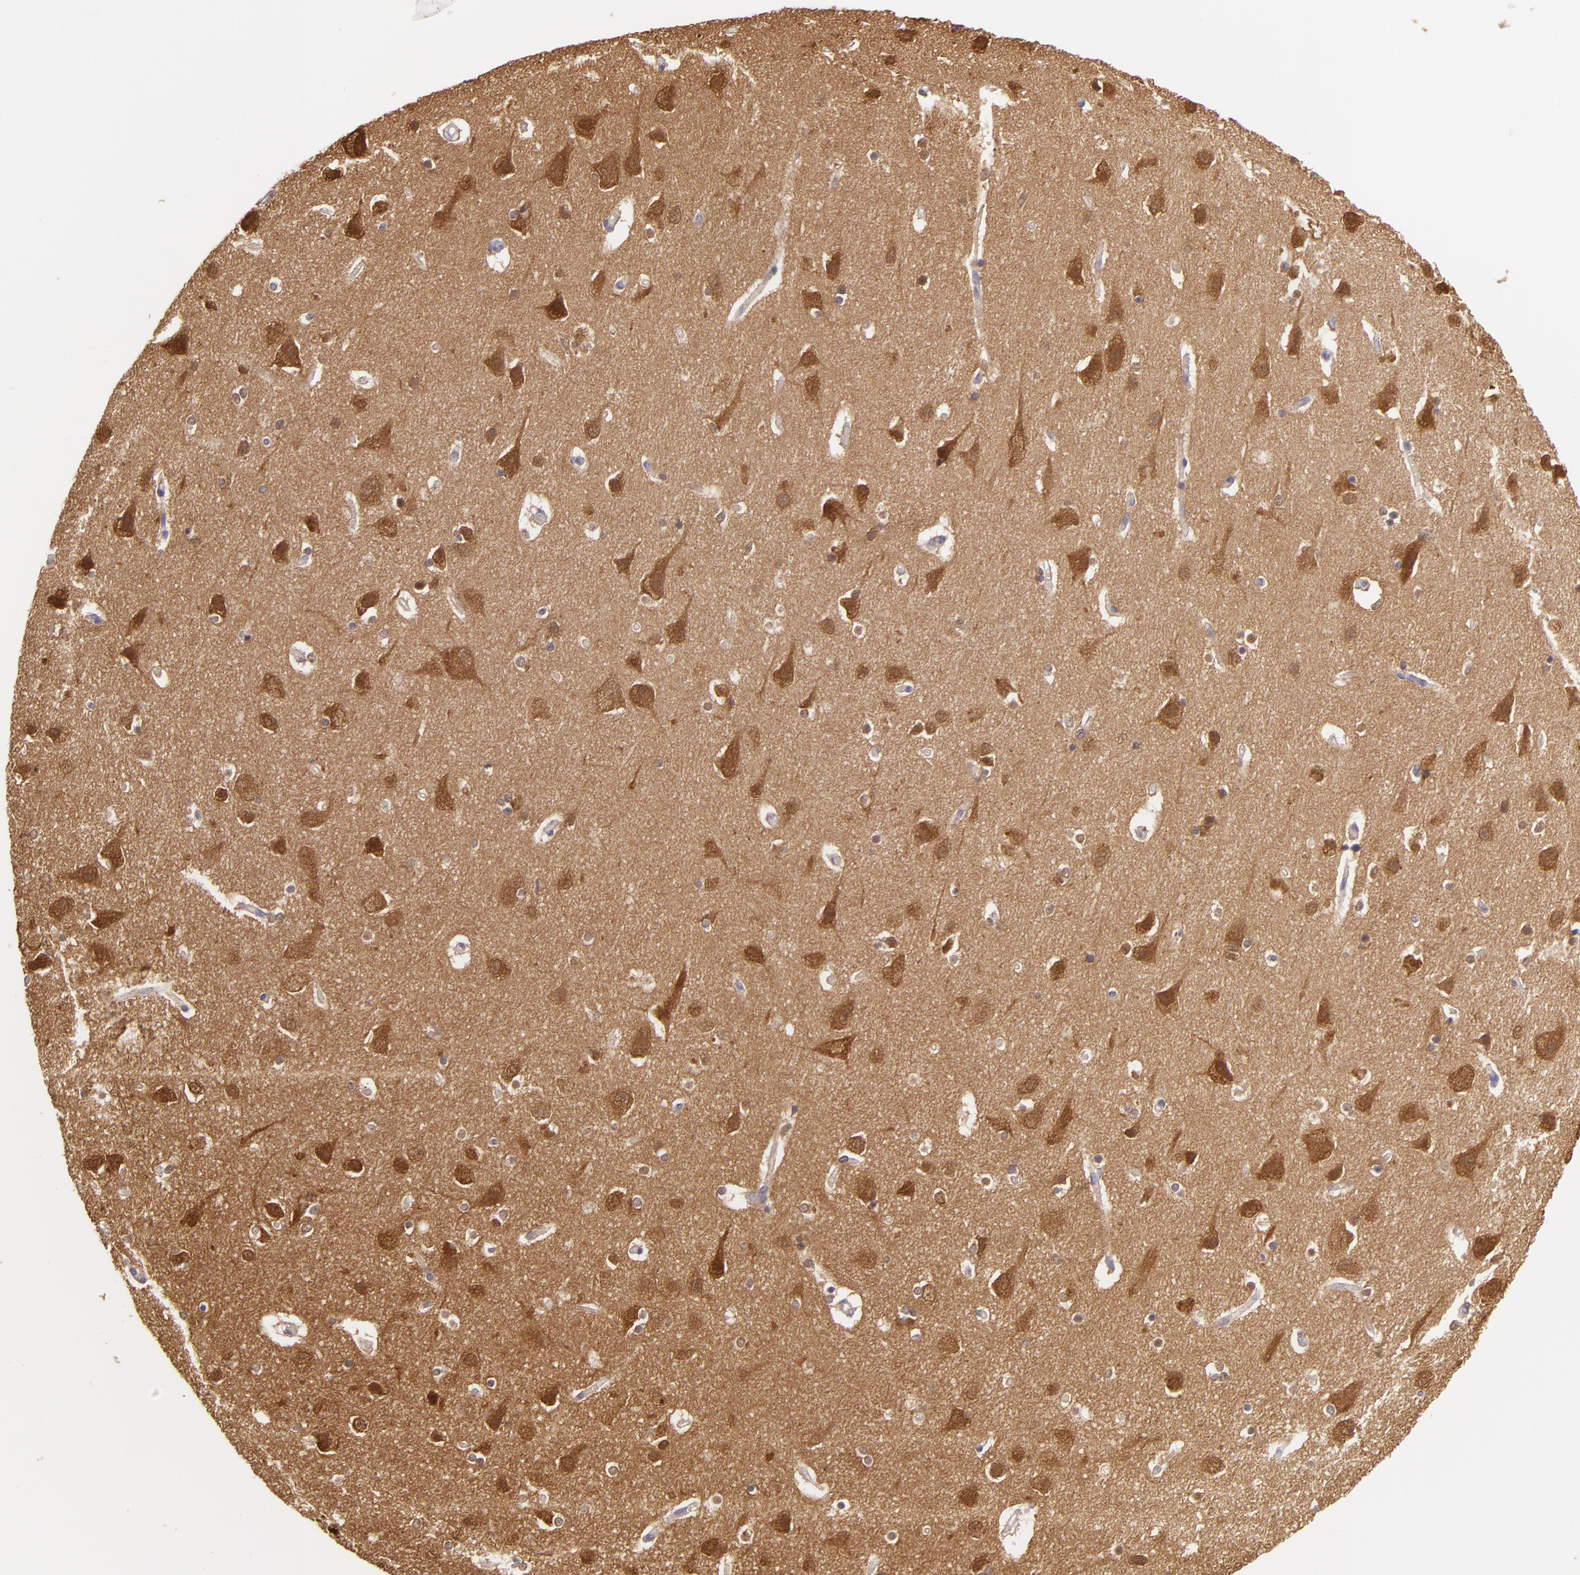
{"staining": {"intensity": "weak", "quantity": "25%-75%", "location": "cytoplasmic/membranous"}, "tissue": "caudate", "cell_type": "Glial cells", "image_type": "normal", "snomed": [{"axis": "morphology", "description": "Normal tissue, NOS"}, {"axis": "topography", "description": "Lateral ventricle wall"}], "caption": "DAB immunohistochemical staining of normal human caudate displays weak cytoplasmic/membranous protein positivity in approximately 25%-75% of glial cells.", "gene": "HSPH1", "patient": {"sex": "female", "age": 54}}